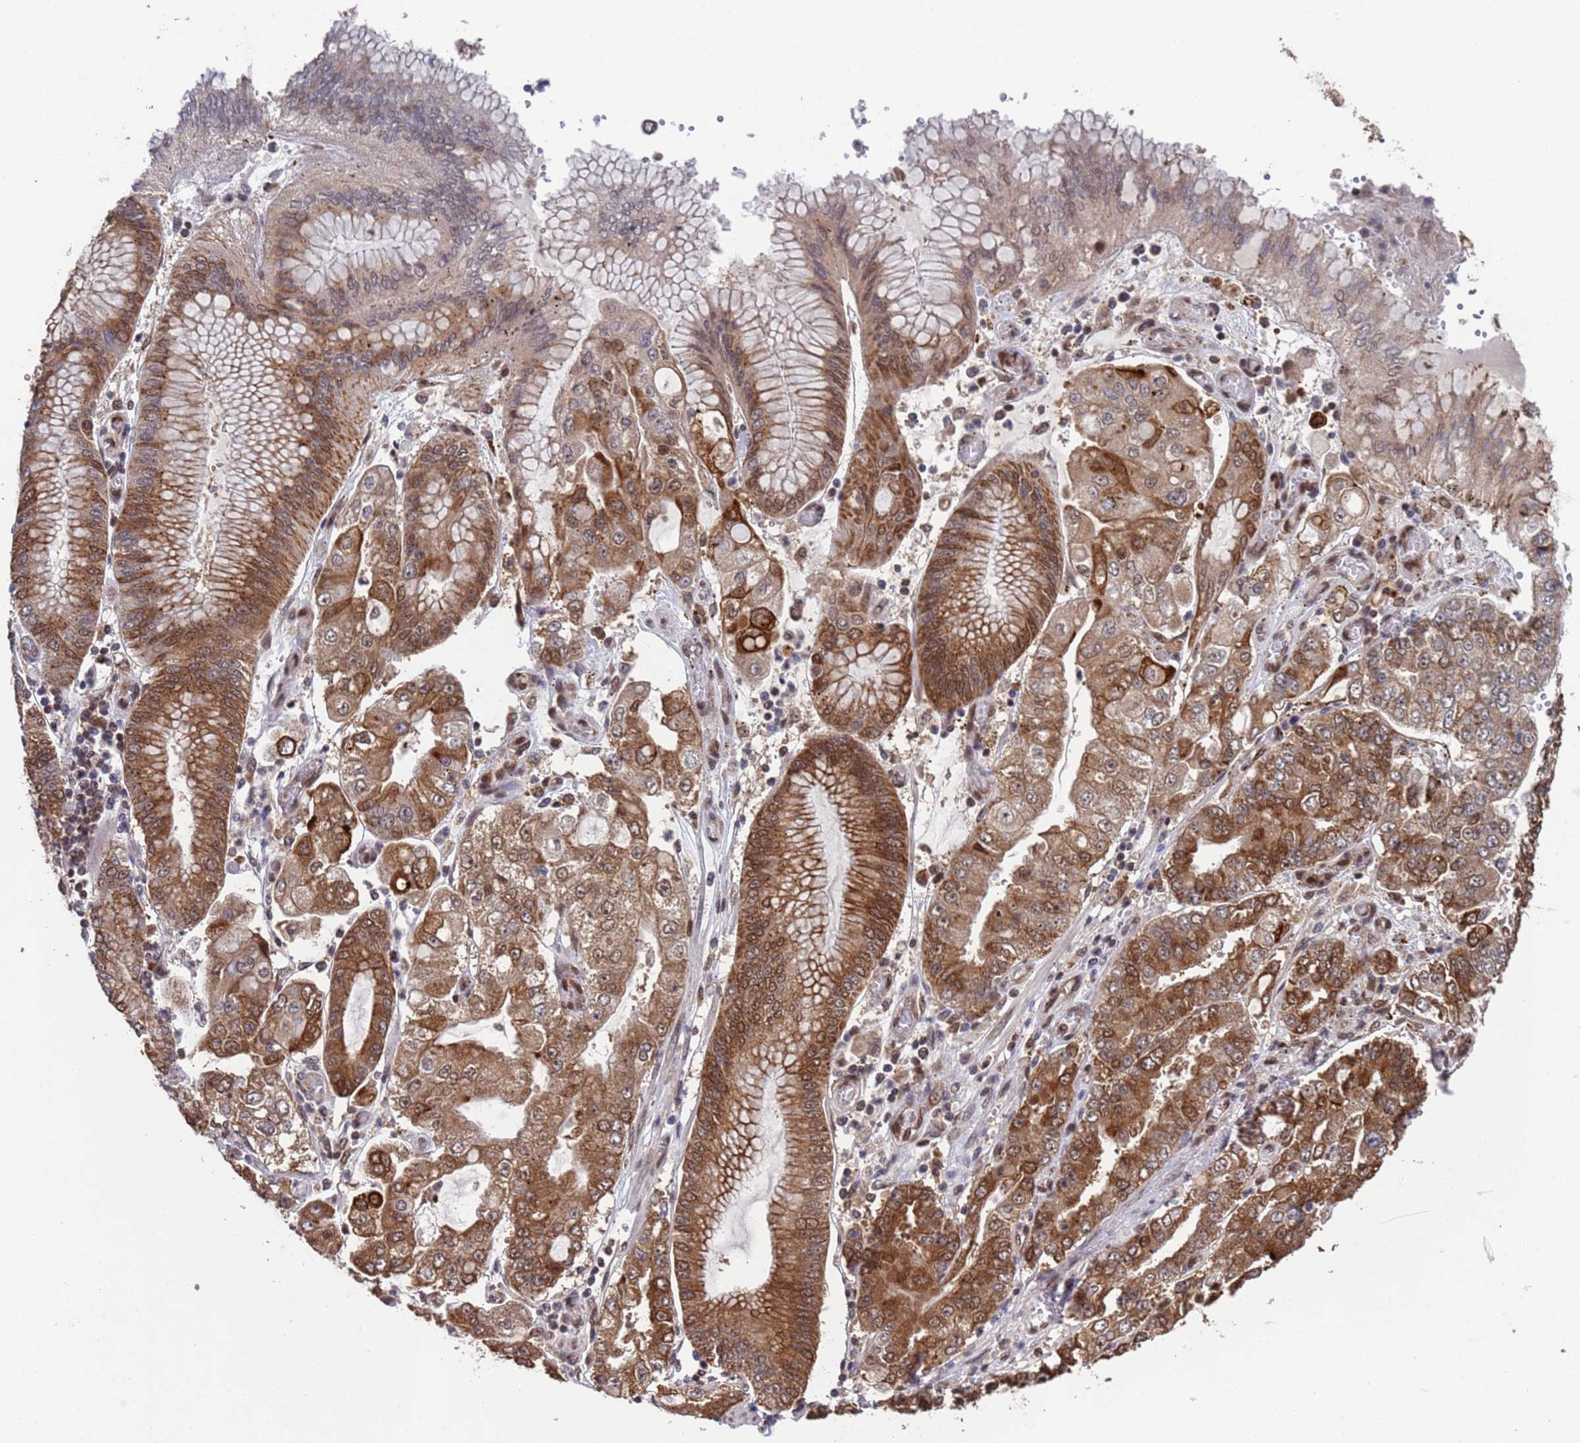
{"staining": {"intensity": "moderate", "quantity": ">75%", "location": "cytoplasmic/membranous,nuclear"}, "tissue": "stomach cancer", "cell_type": "Tumor cells", "image_type": "cancer", "snomed": [{"axis": "morphology", "description": "Adenocarcinoma, NOS"}, {"axis": "topography", "description": "Stomach"}], "caption": "A brown stain shows moderate cytoplasmic/membranous and nuclear positivity of a protein in stomach cancer (adenocarcinoma) tumor cells. (DAB (3,3'-diaminobenzidine) IHC, brown staining for protein, blue staining for nuclei).", "gene": "FUBP3", "patient": {"sex": "male", "age": 76}}